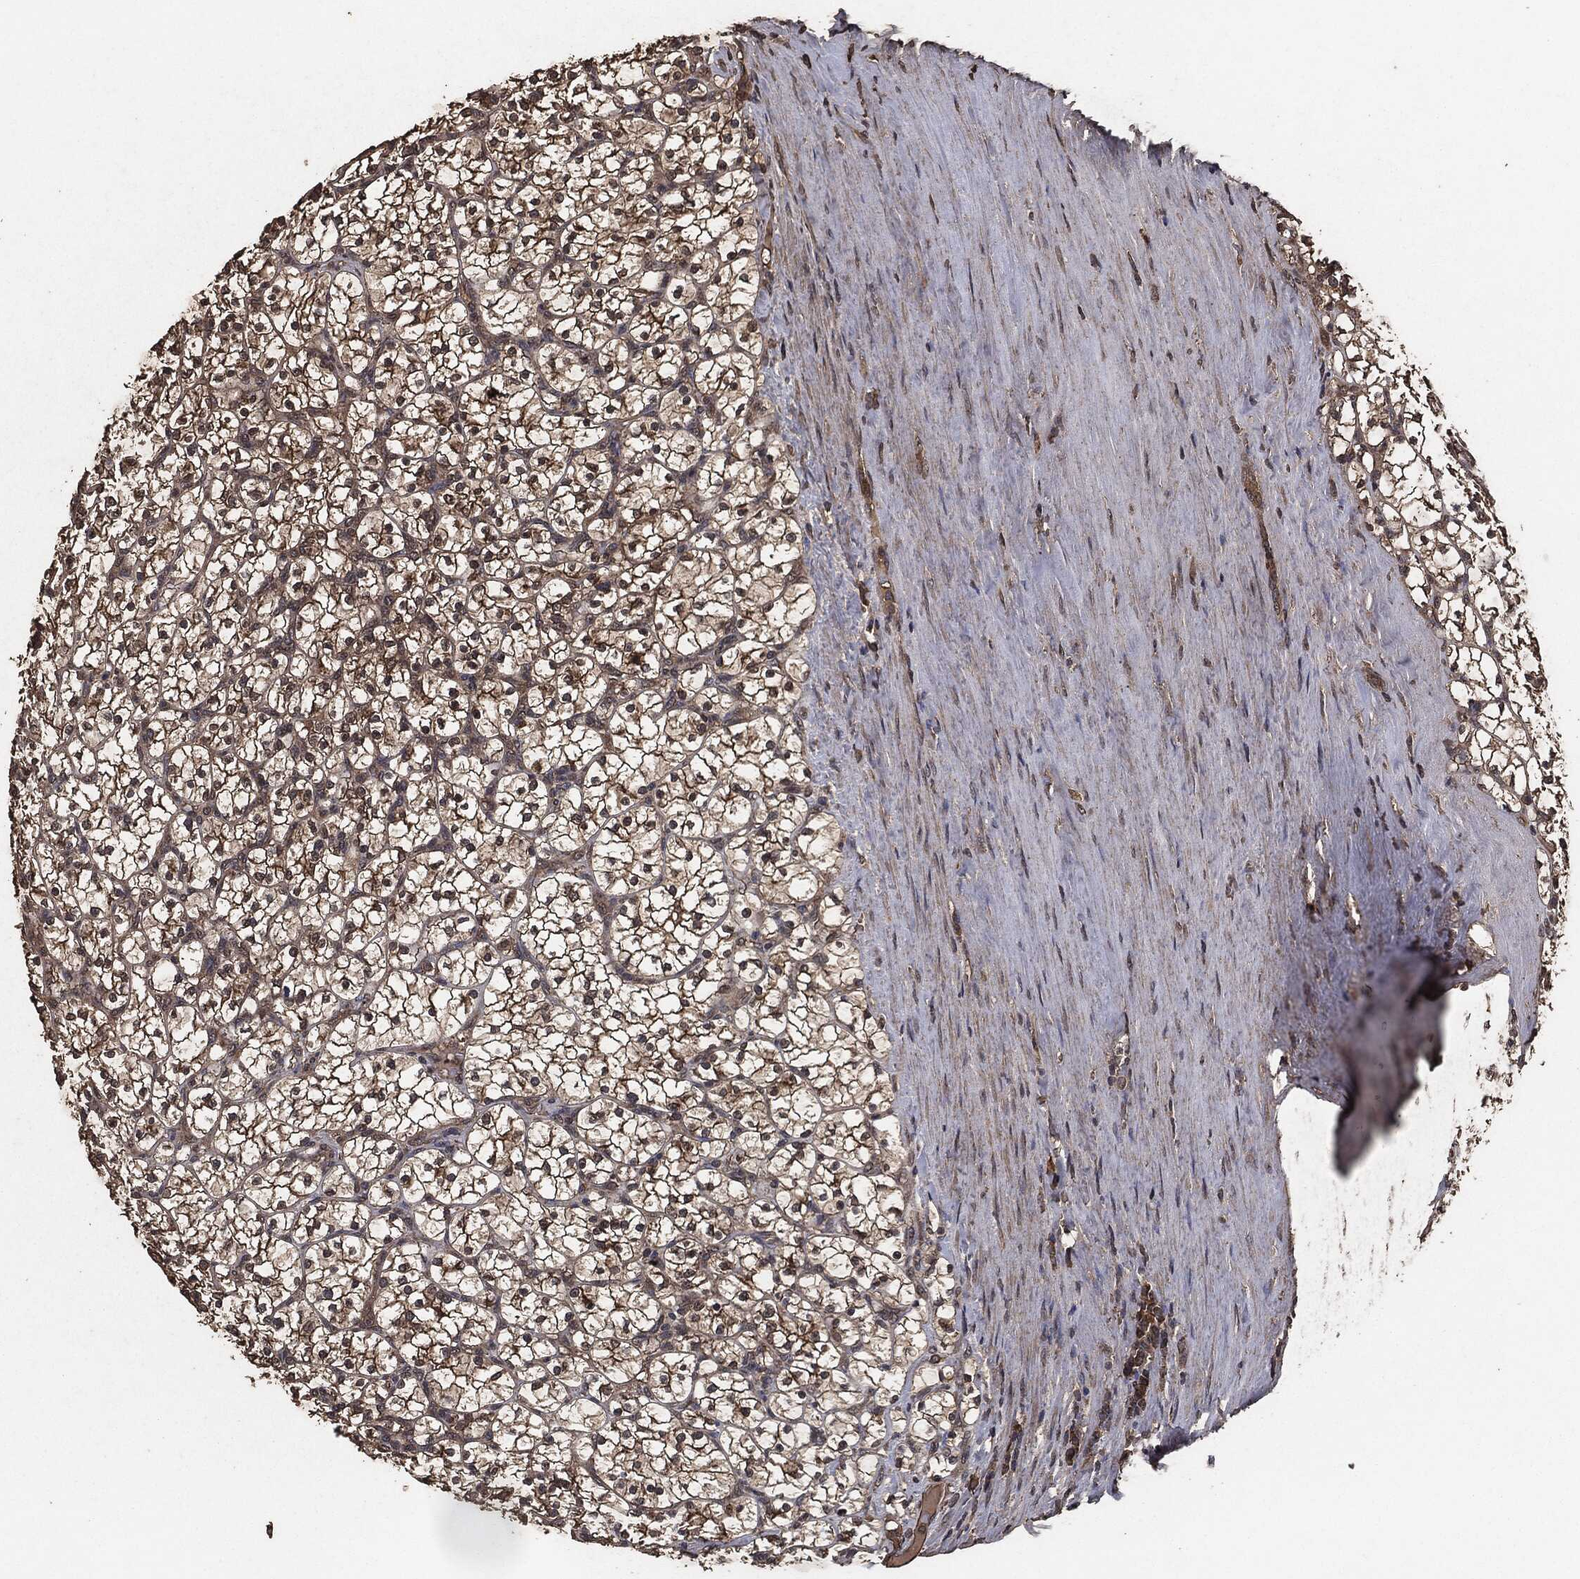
{"staining": {"intensity": "moderate", "quantity": ">75%", "location": "cytoplasmic/membranous"}, "tissue": "renal cancer", "cell_type": "Tumor cells", "image_type": "cancer", "snomed": [{"axis": "morphology", "description": "Adenocarcinoma, NOS"}, {"axis": "topography", "description": "Kidney"}], "caption": "This is a micrograph of IHC staining of renal cancer, which shows moderate positivity in the cytoplasmic/membranous of tumor cells.", "gene": "AKT1S1", "patient": {"sex": "female", "age": 89}}